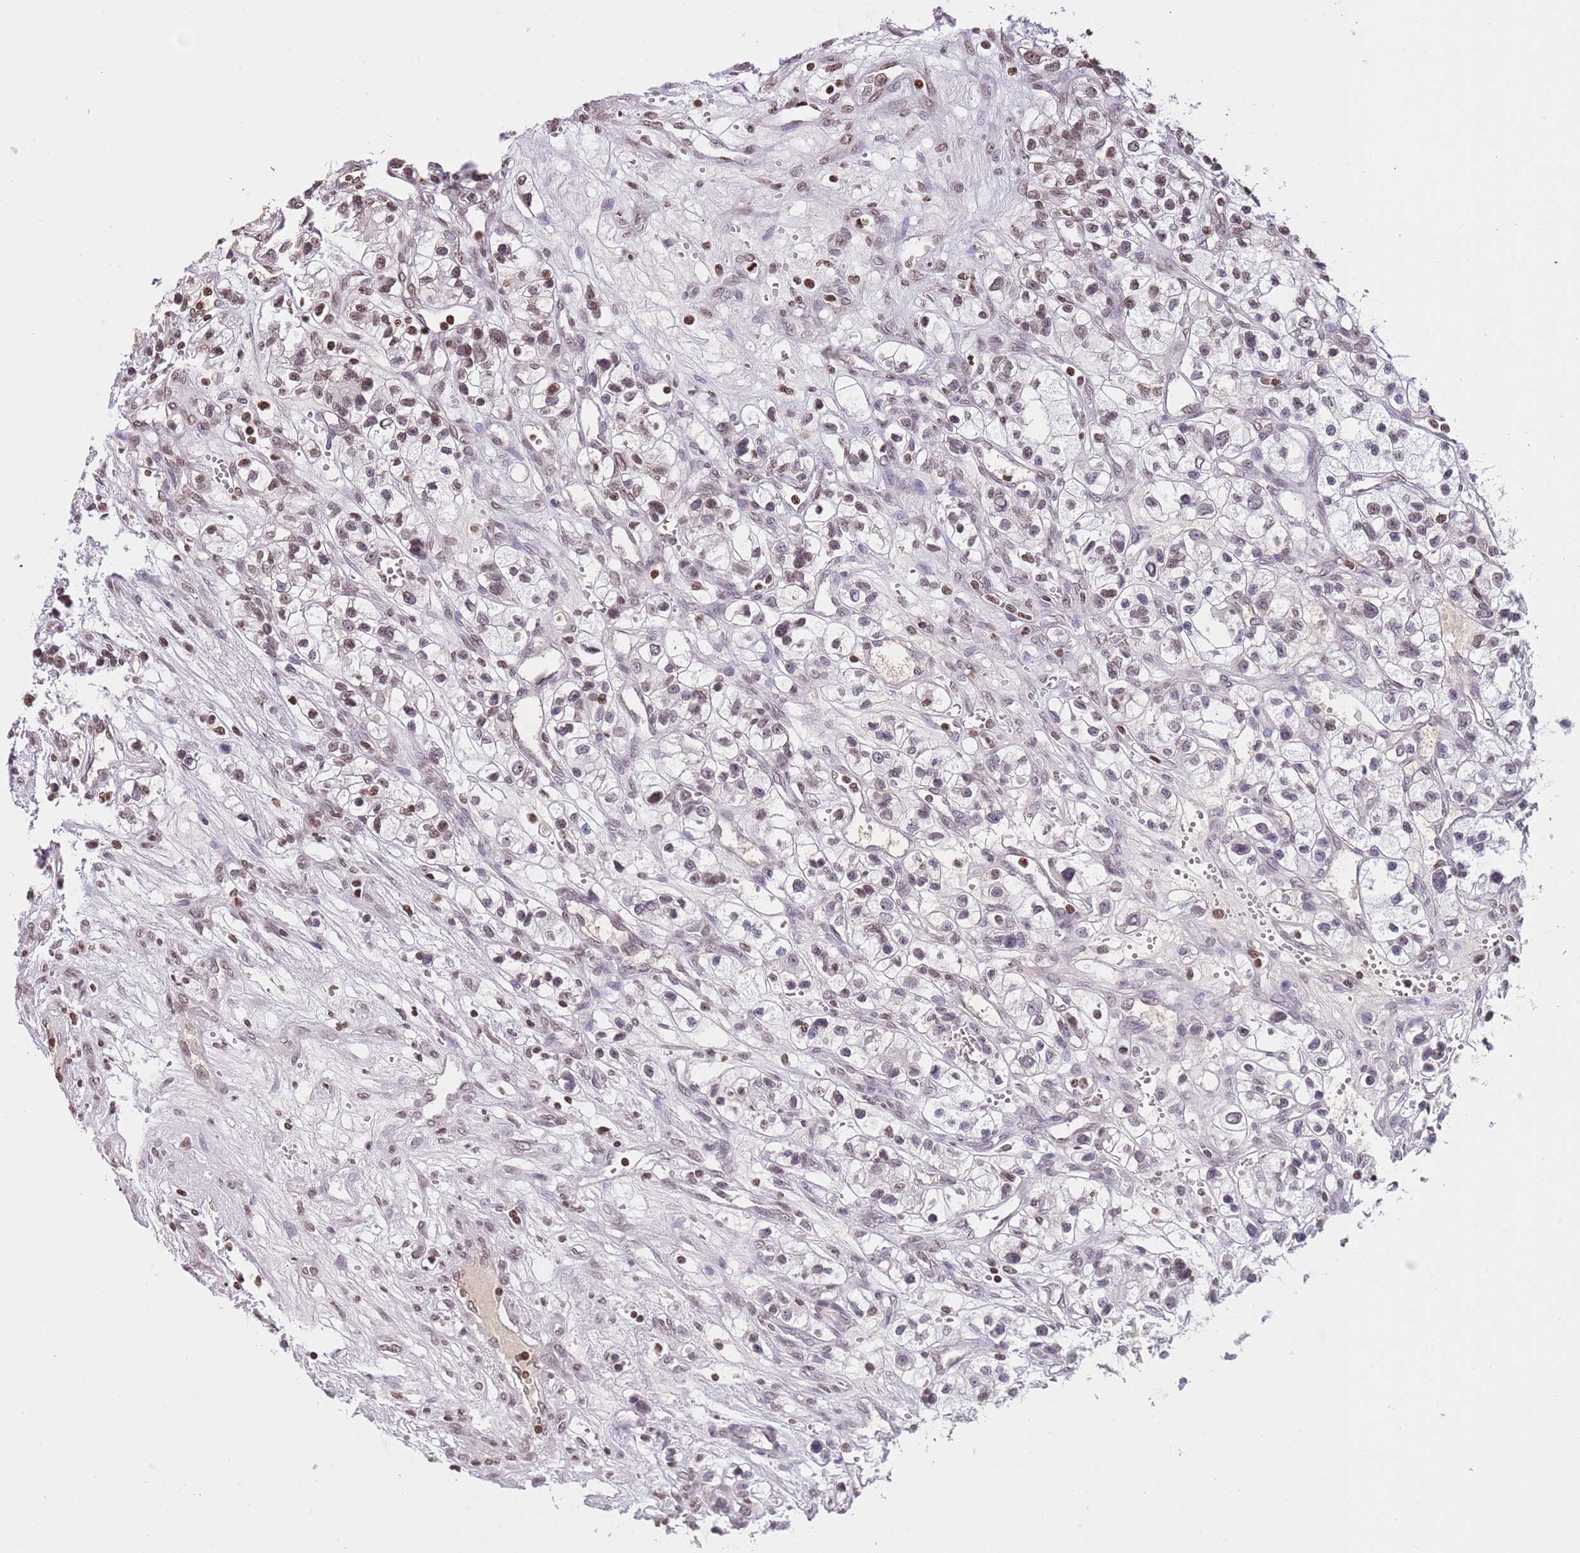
{"staining": {"intensity": "moderate", "quantity": "<25%", "location": "nuclear"}, "tissue": "renal cancer", "cell_type": "Tumor cells", "image_type": "cancer", "snomed": [{"axis": "morphology", "description": "Adenocarcinoma, NOS"}, {"axis": "topography", "description": "Kidney"}], "caption": "Renal cancer stained with immunohistochemistry reveals moderate nuclear staining in about <25% of tumor cells.", "gene": "KPNA3", "patient": {"sex": "female", "age": 57}}